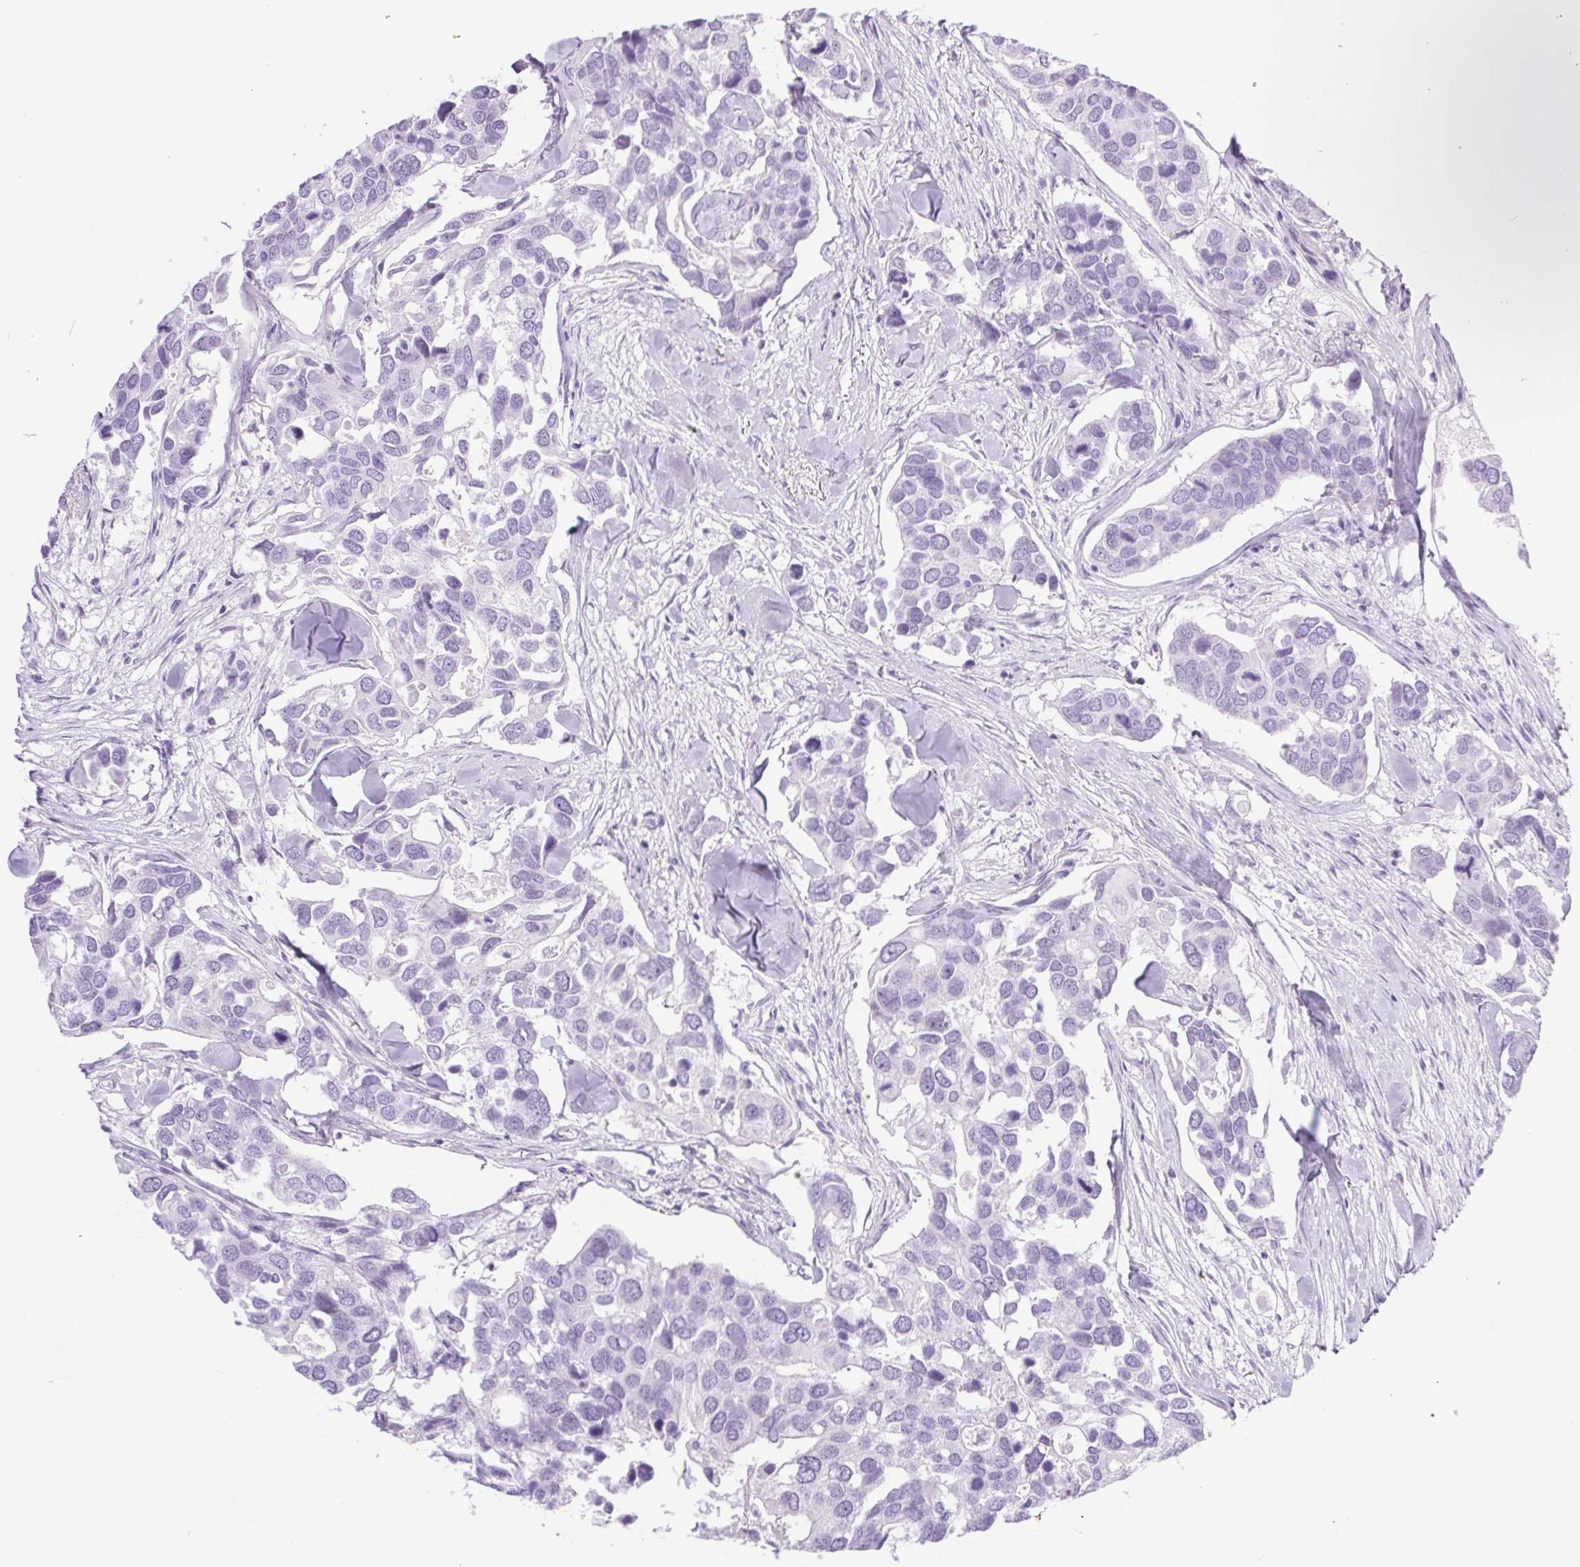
{"staining": {"intensity": "negative", "quantity": "none", "location": "none"}, "tissue": "breast cancer", "cell_type": "Tumor cells", "image_type": "cancer", "snomed": [{"axis": "morphology", "description": "Duct carcinoma"}, {"axis": "topography", "description": "Breast"}], "caption": "Breast intraductal carcinoma stained for a protein using immunohistochemistry demonstrates no expression tumor cells.", "gene": "SPACA5B", "patient": {"sex": "female", "age": 83}}